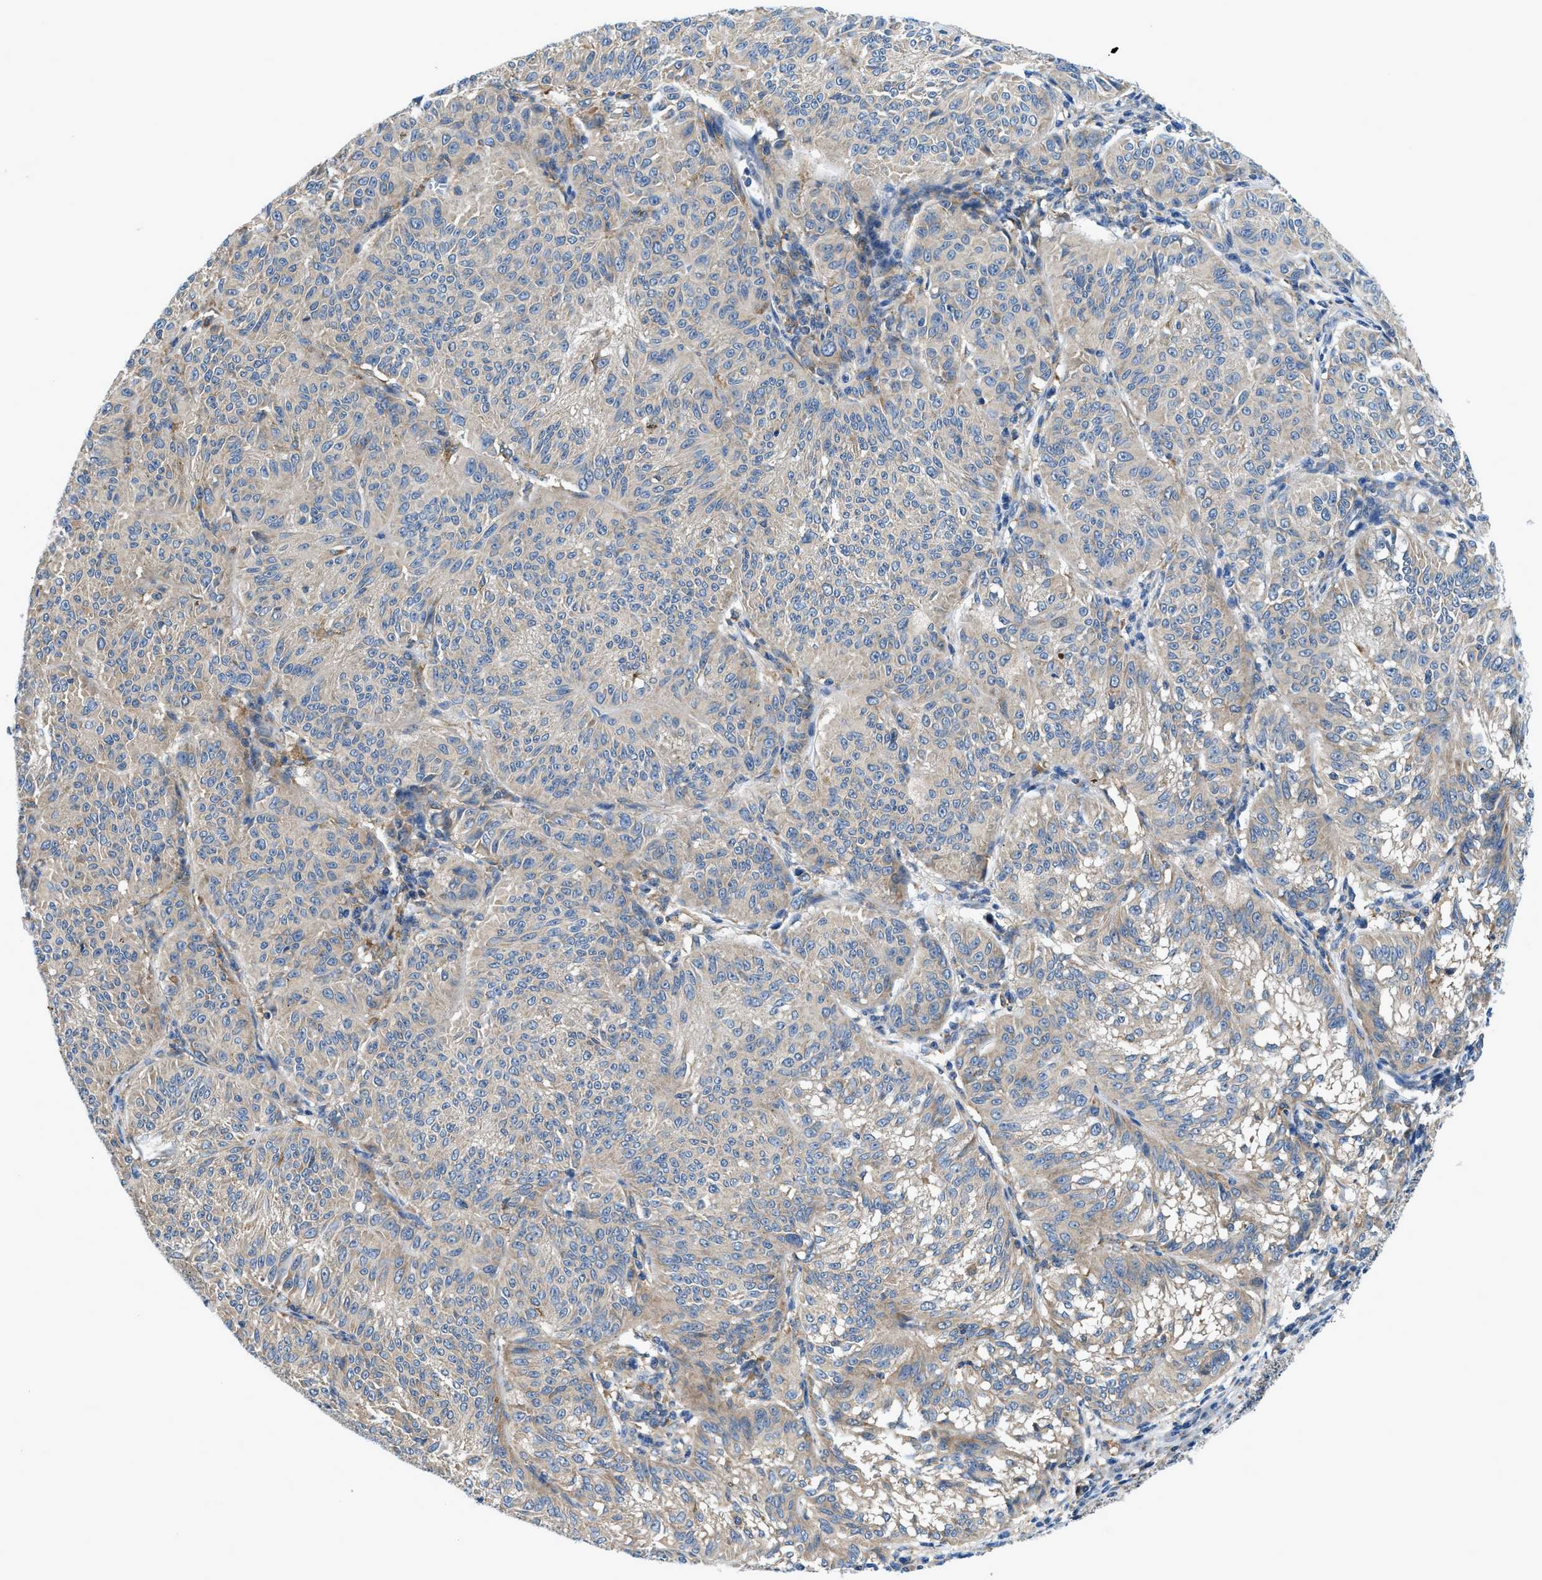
{"staining": {"intensity": "negative", "quantity": "none", "location": "none"}, "tissue": "melanoma", "cell_type": "Tumor cells", "image_type": "cancer", "snomed": [{"axis": "morphology", "description": "Malignant melanoma, NOS"}, {"axis": "topography", "description": "Skin"}], "caption": "IHC of melanoma demonstrates no expression in tumor cells.", "gene": "LPIN2", "patient": {"sex": "female", "age": 72}}